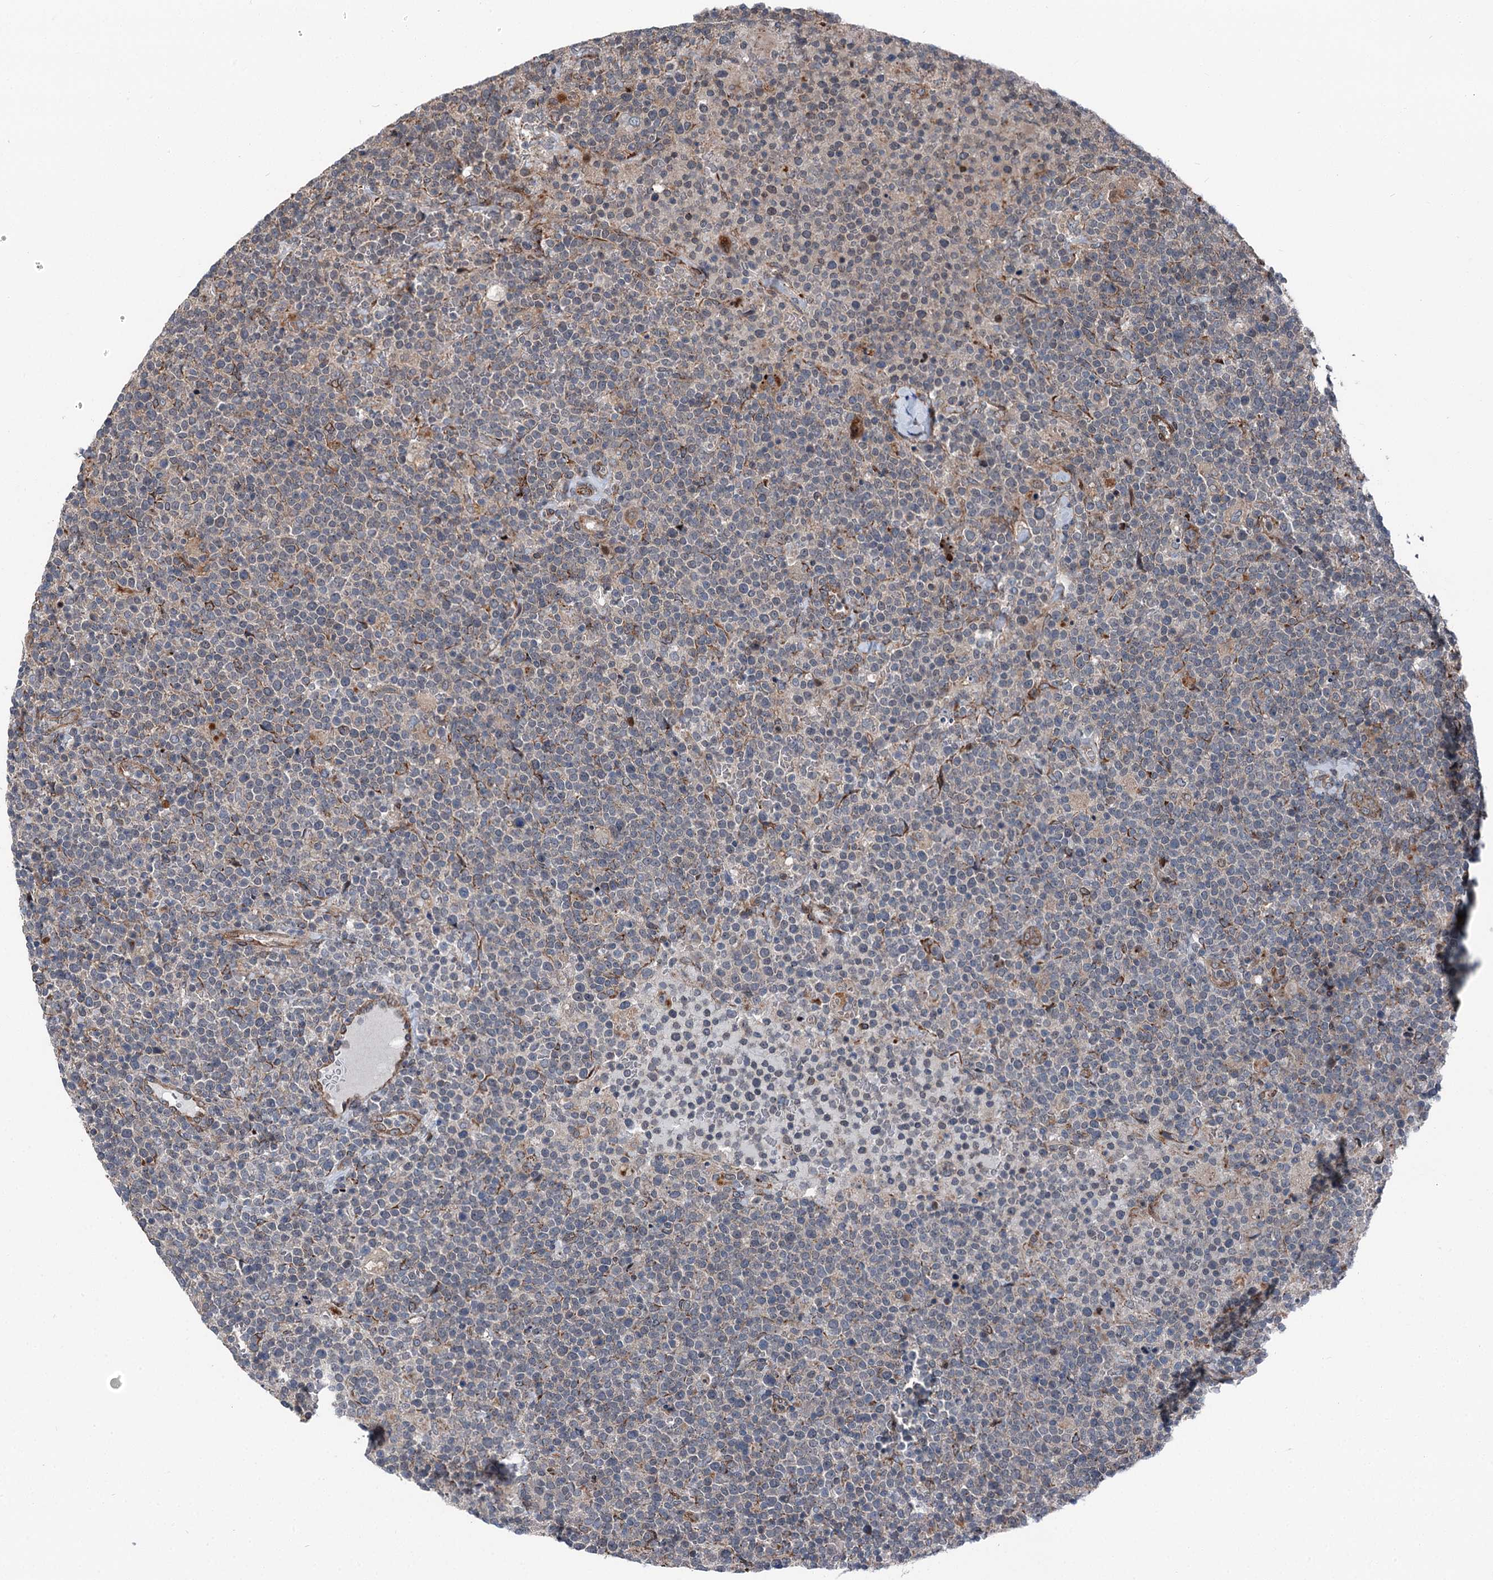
{"staining": {"intensity": "negative", "quantity": "none", "location": "none"}, "tissue": "lymphoma", "cell_type": "Tumor cells", "image_type": "cancer", "snomed": [{"axis": "morphology", "description": "Malignant lymphoma, non-Hodgkin's type, High grade"}, {"axis": "topography", "description": "Lymph node"}], "caption": "An image of lymphoma stained for a protein displays no brown staining in tumor cells. Brightfield microscopy of IHC stained with DAB (3,3'-diaminobenzidine) (brown) and hematoxylin (blue), captured at high magnification.", "gene": "POLR1D", "patient": {"sex": "male", "age": 61}}